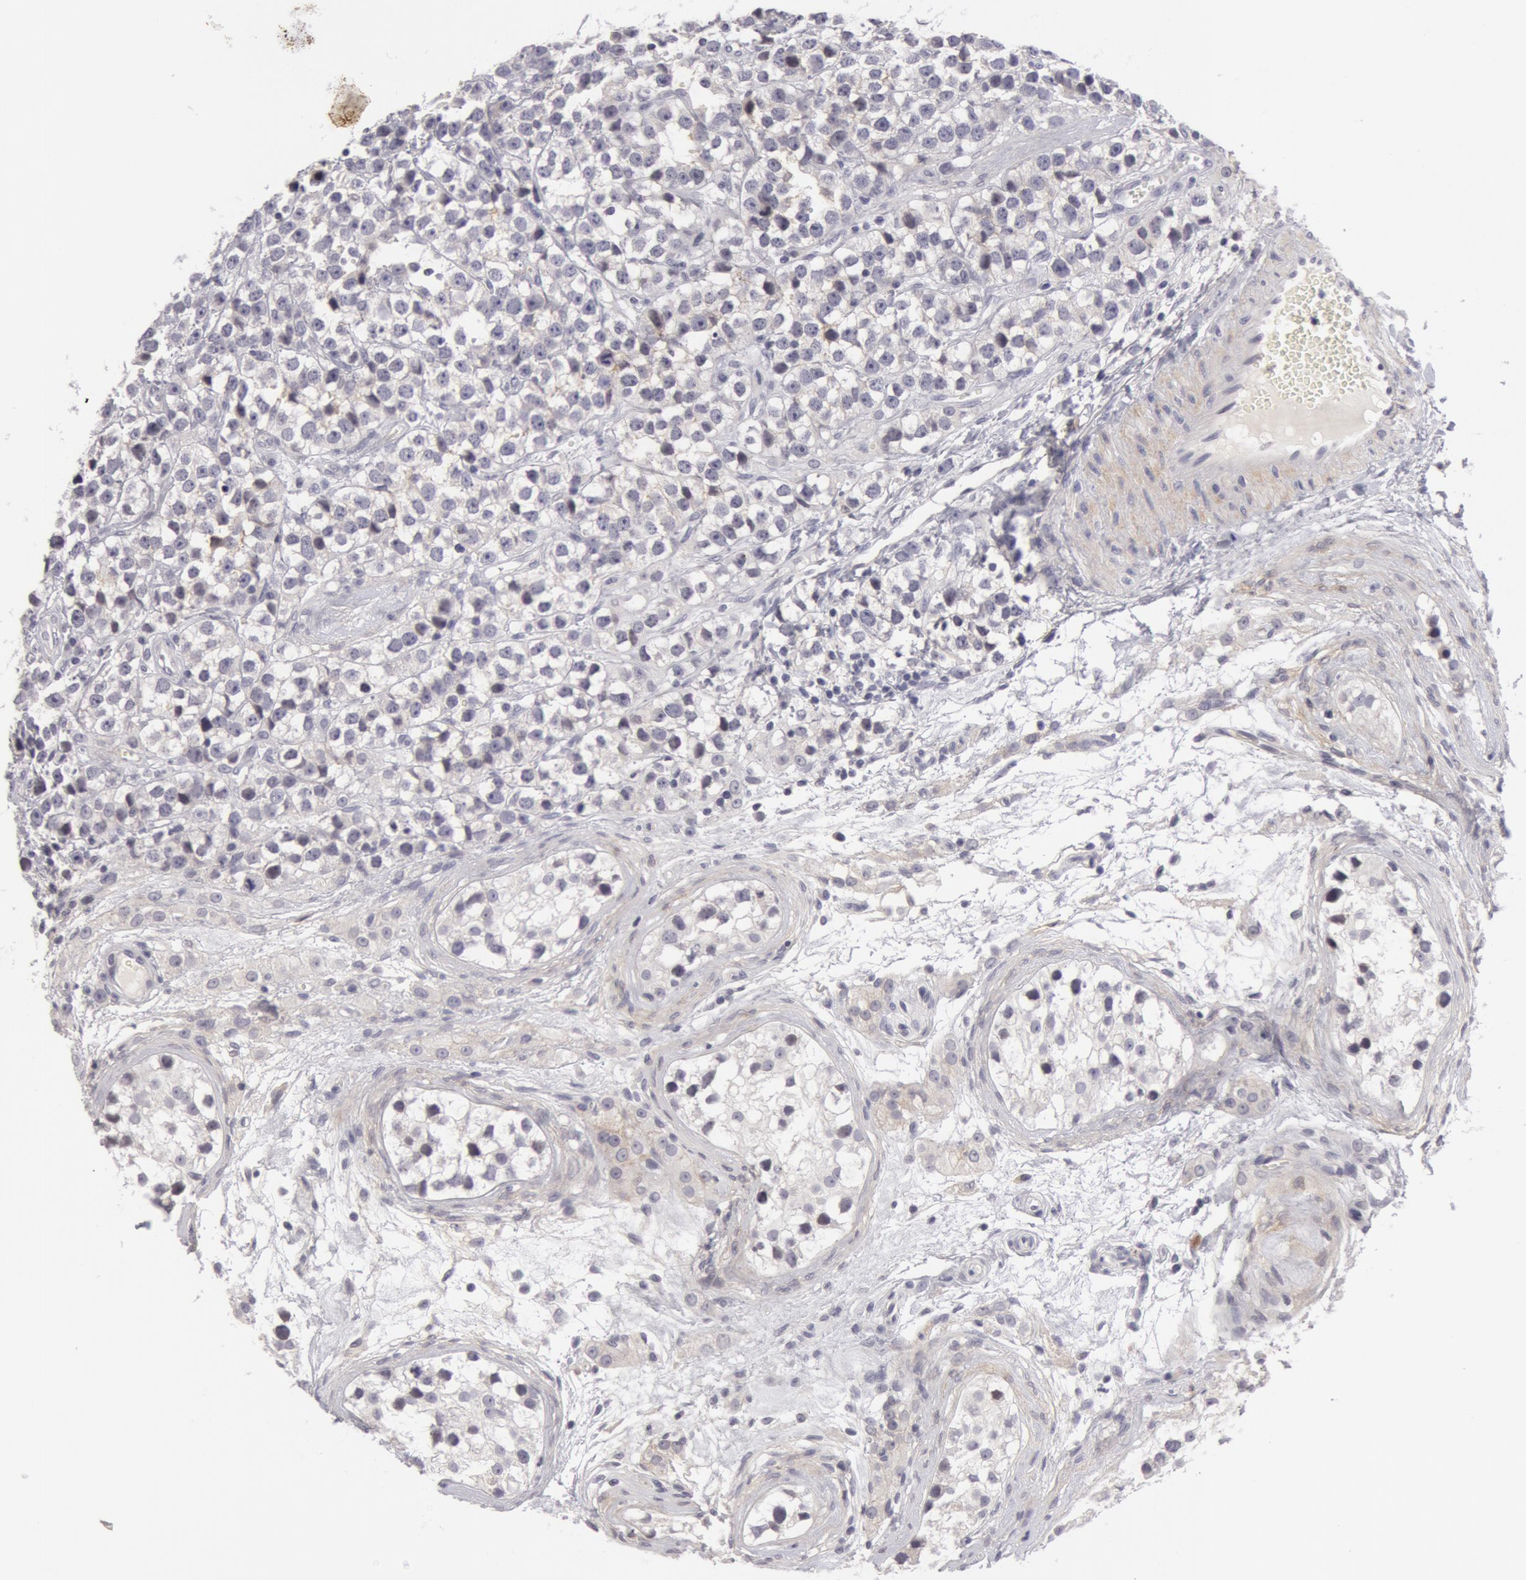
{"staining": {"intensity": "negative", "quantity": "none", "location": "none"}, "tissue": "testis cancer", "cell_type": "Tumor cells", "image_type": "cancer", "snomed": [{"axis": "morphology", "description": "Seminoma, NOS"}, {"axis": "topography", "description": "Testis"}], "caption": "Photomicrograph shows no protein staining in tumor cells of testis seminoma tissue.", "gene": "NLGN4X", "patient": {"sex": "male", "age": 25}}